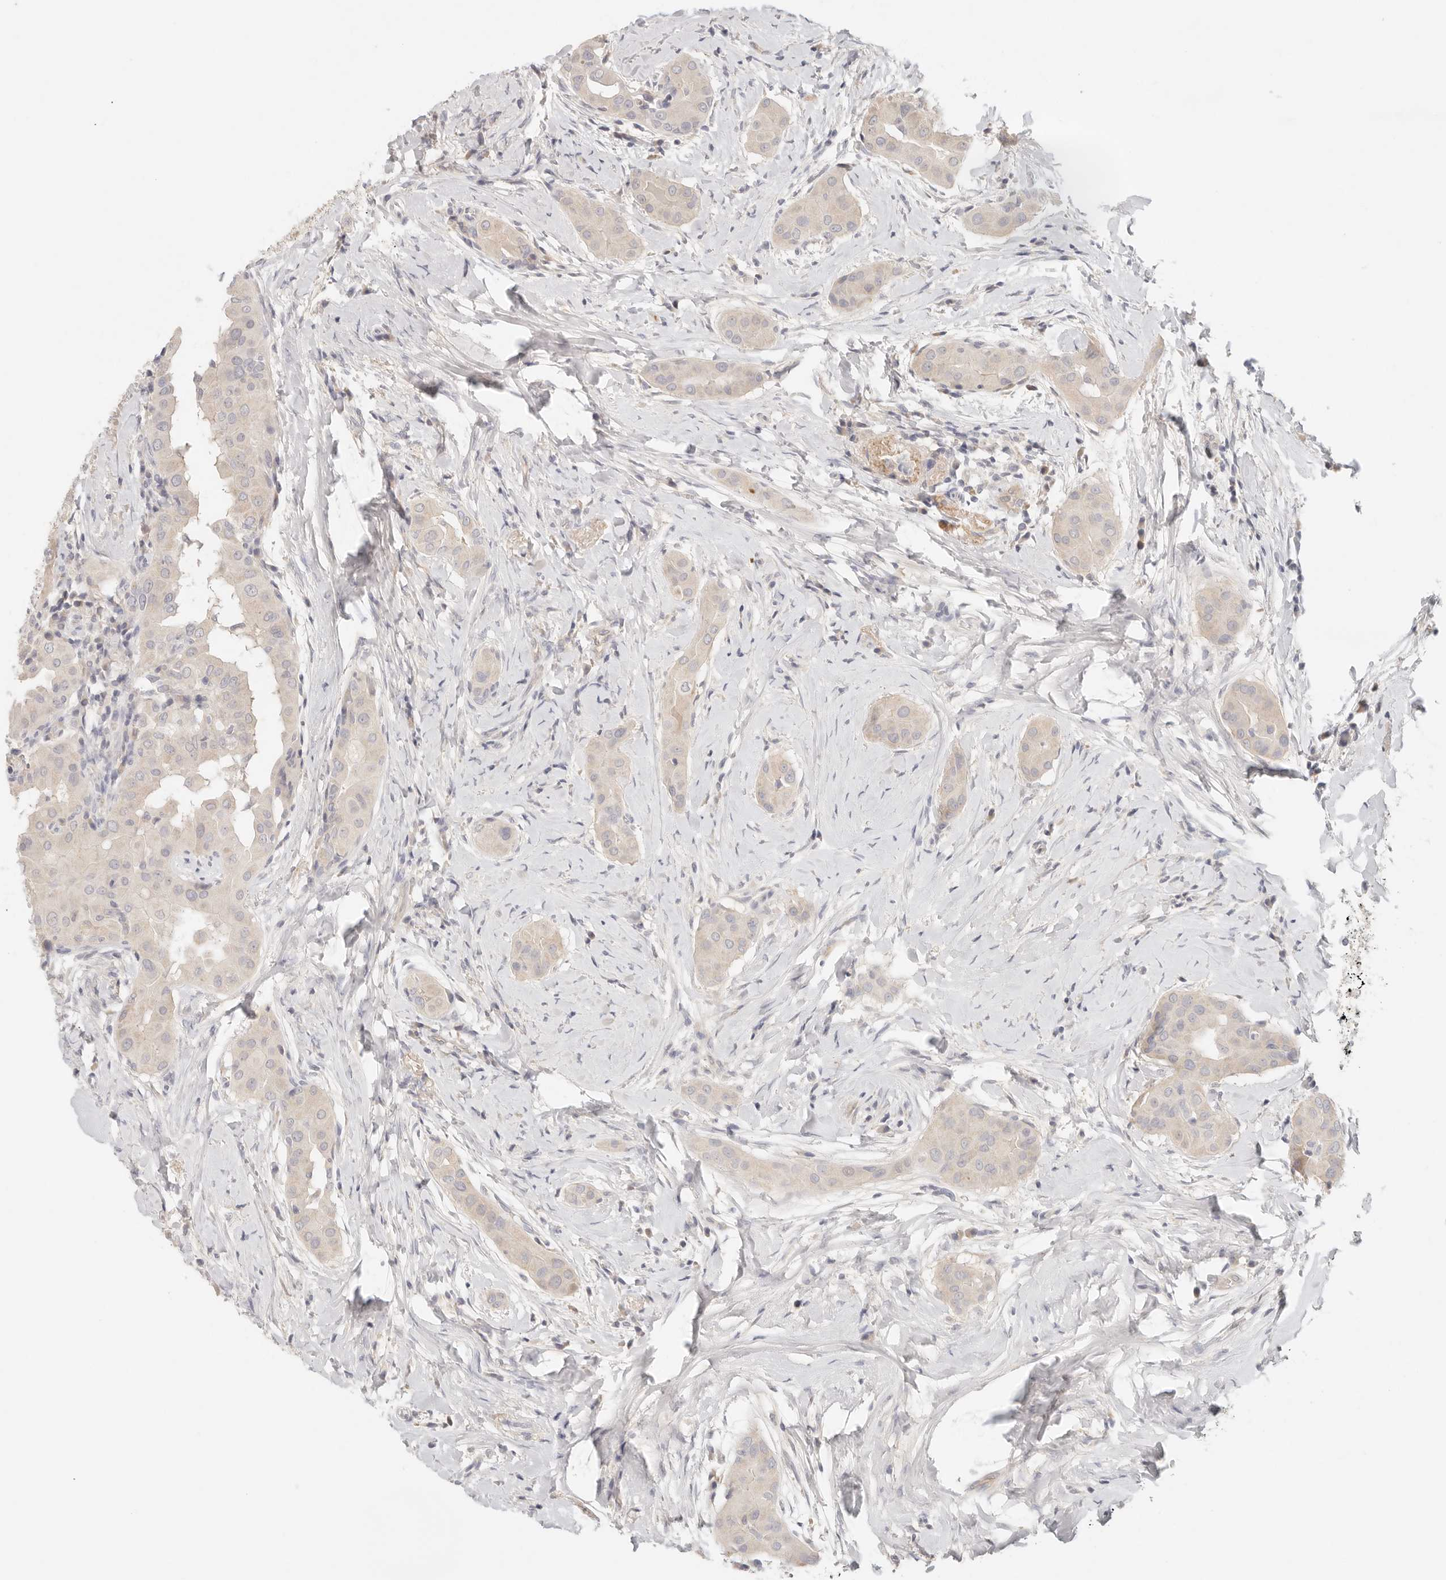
{"staining": {"intensity": "negative", "quantity": "none", "location": "none"}, "tissue": "thyroid cancer", "cell_type": "Tumor cells", "image_type": "cancer", "snomed": [{"axis": "morphology", "description": "Papillary adenocarcinoma, NOS"}, {"axis": "topography", "description": "Thyroid gland"}], "caption": "A photomicrograph of human thyroid cancer (papillary adenocarcinoma) is negative for staining in tumor cells.", "gene": "SPHK1", "patient": {"sex": "male", "age": 33}}